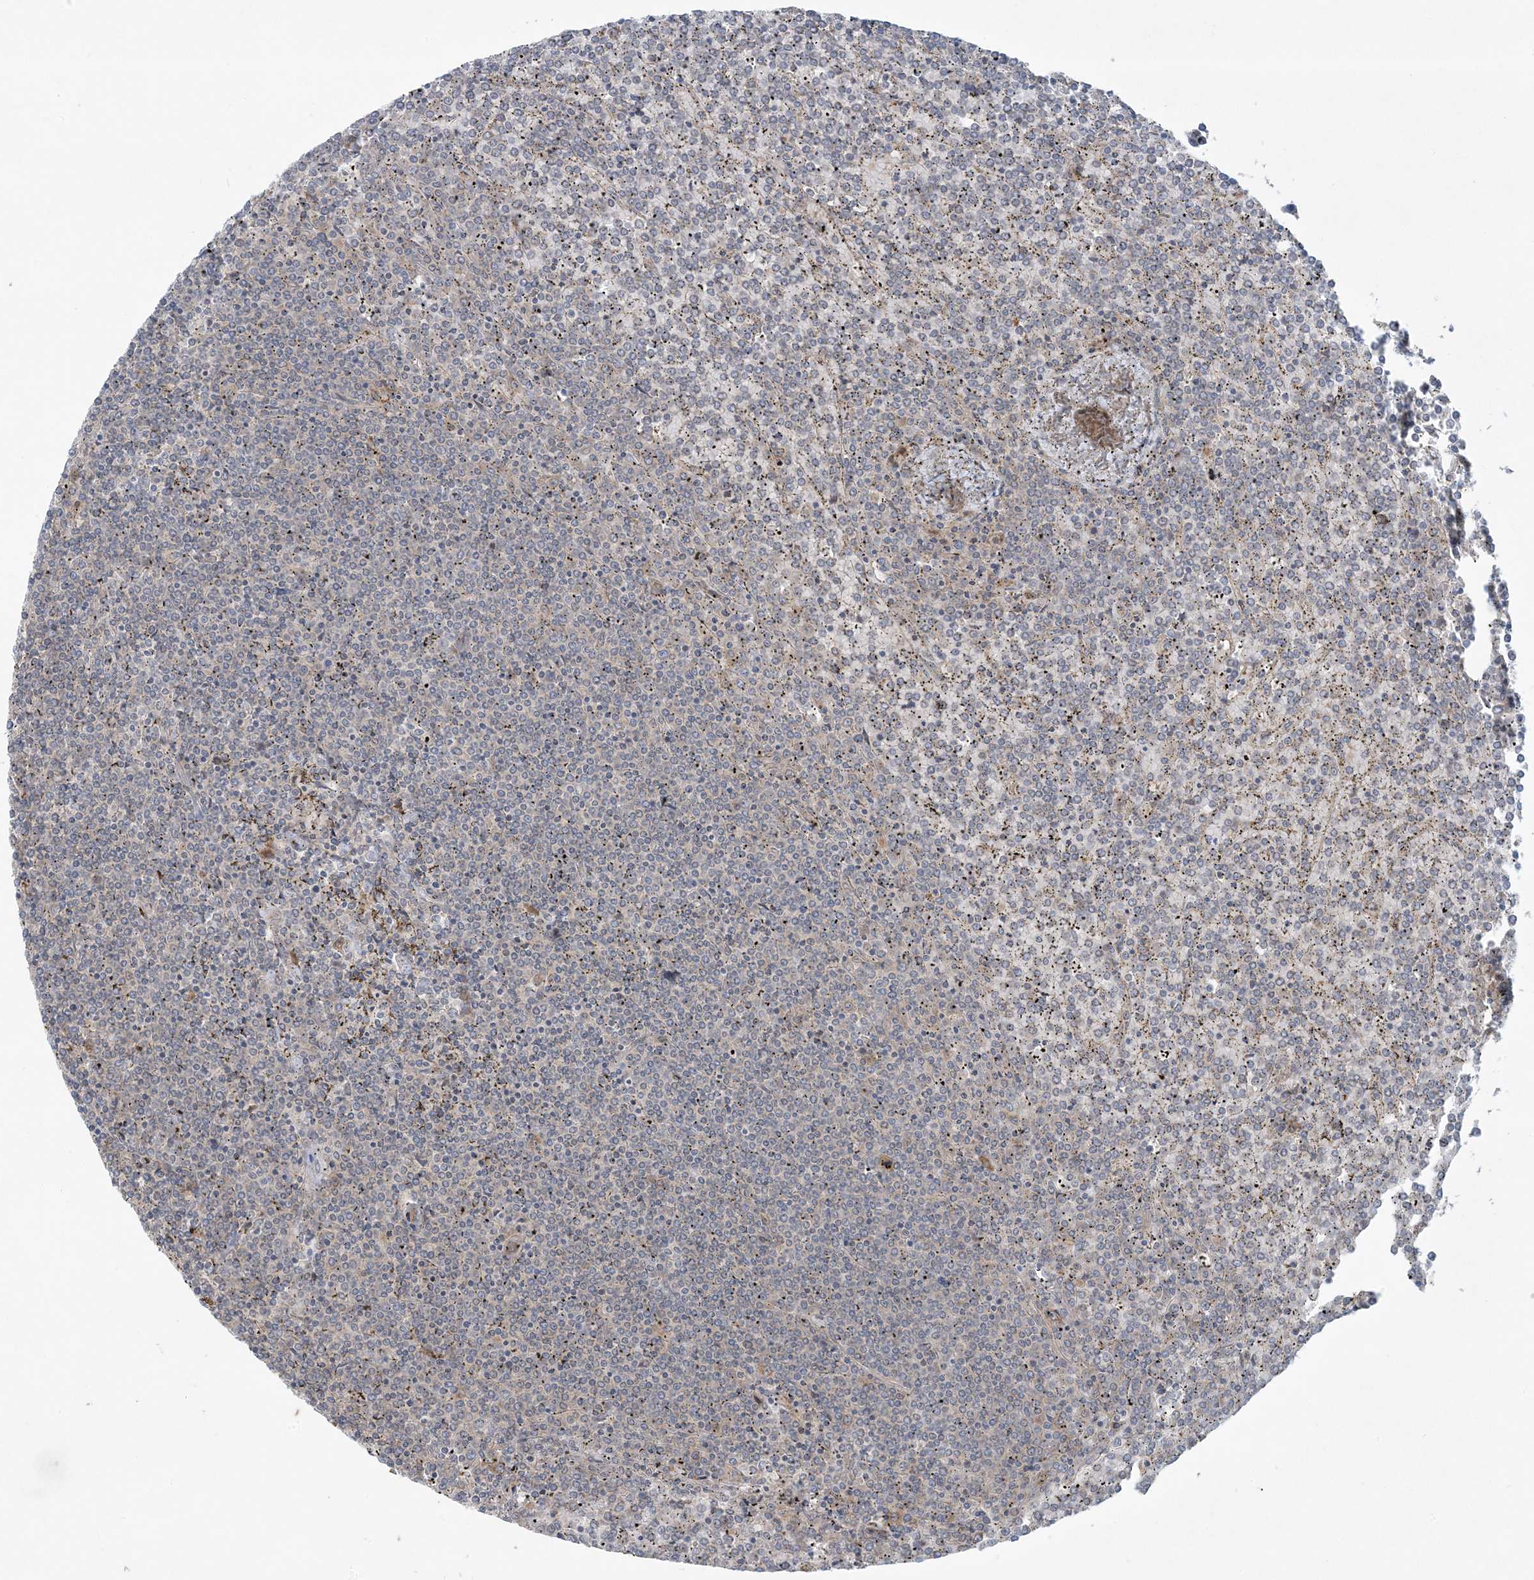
{"staining": {"intensity": "negative", "quantity": "none", "location": "none"}, "tissue": "lymphoma", "cell_type": "Tumor cells", "image_type": "cancer", "snomed": [{"axis": "morphology", "description": "Malignant lymphoma, non-Hodgkin's type, Low grade"}, {"axis": "topography", "description": "Spleen"}], "caption": "An image of lymphoma stained for a protein demonstrates no brown staining in tumor cells. The staining is performed using DAB (3,3'-diaminobenzidine) brown chromogen with nuclei counter-stained in using hematoxylin.", "gene": "ZNF263", "patient": {"sex": "female", "age": 19}}